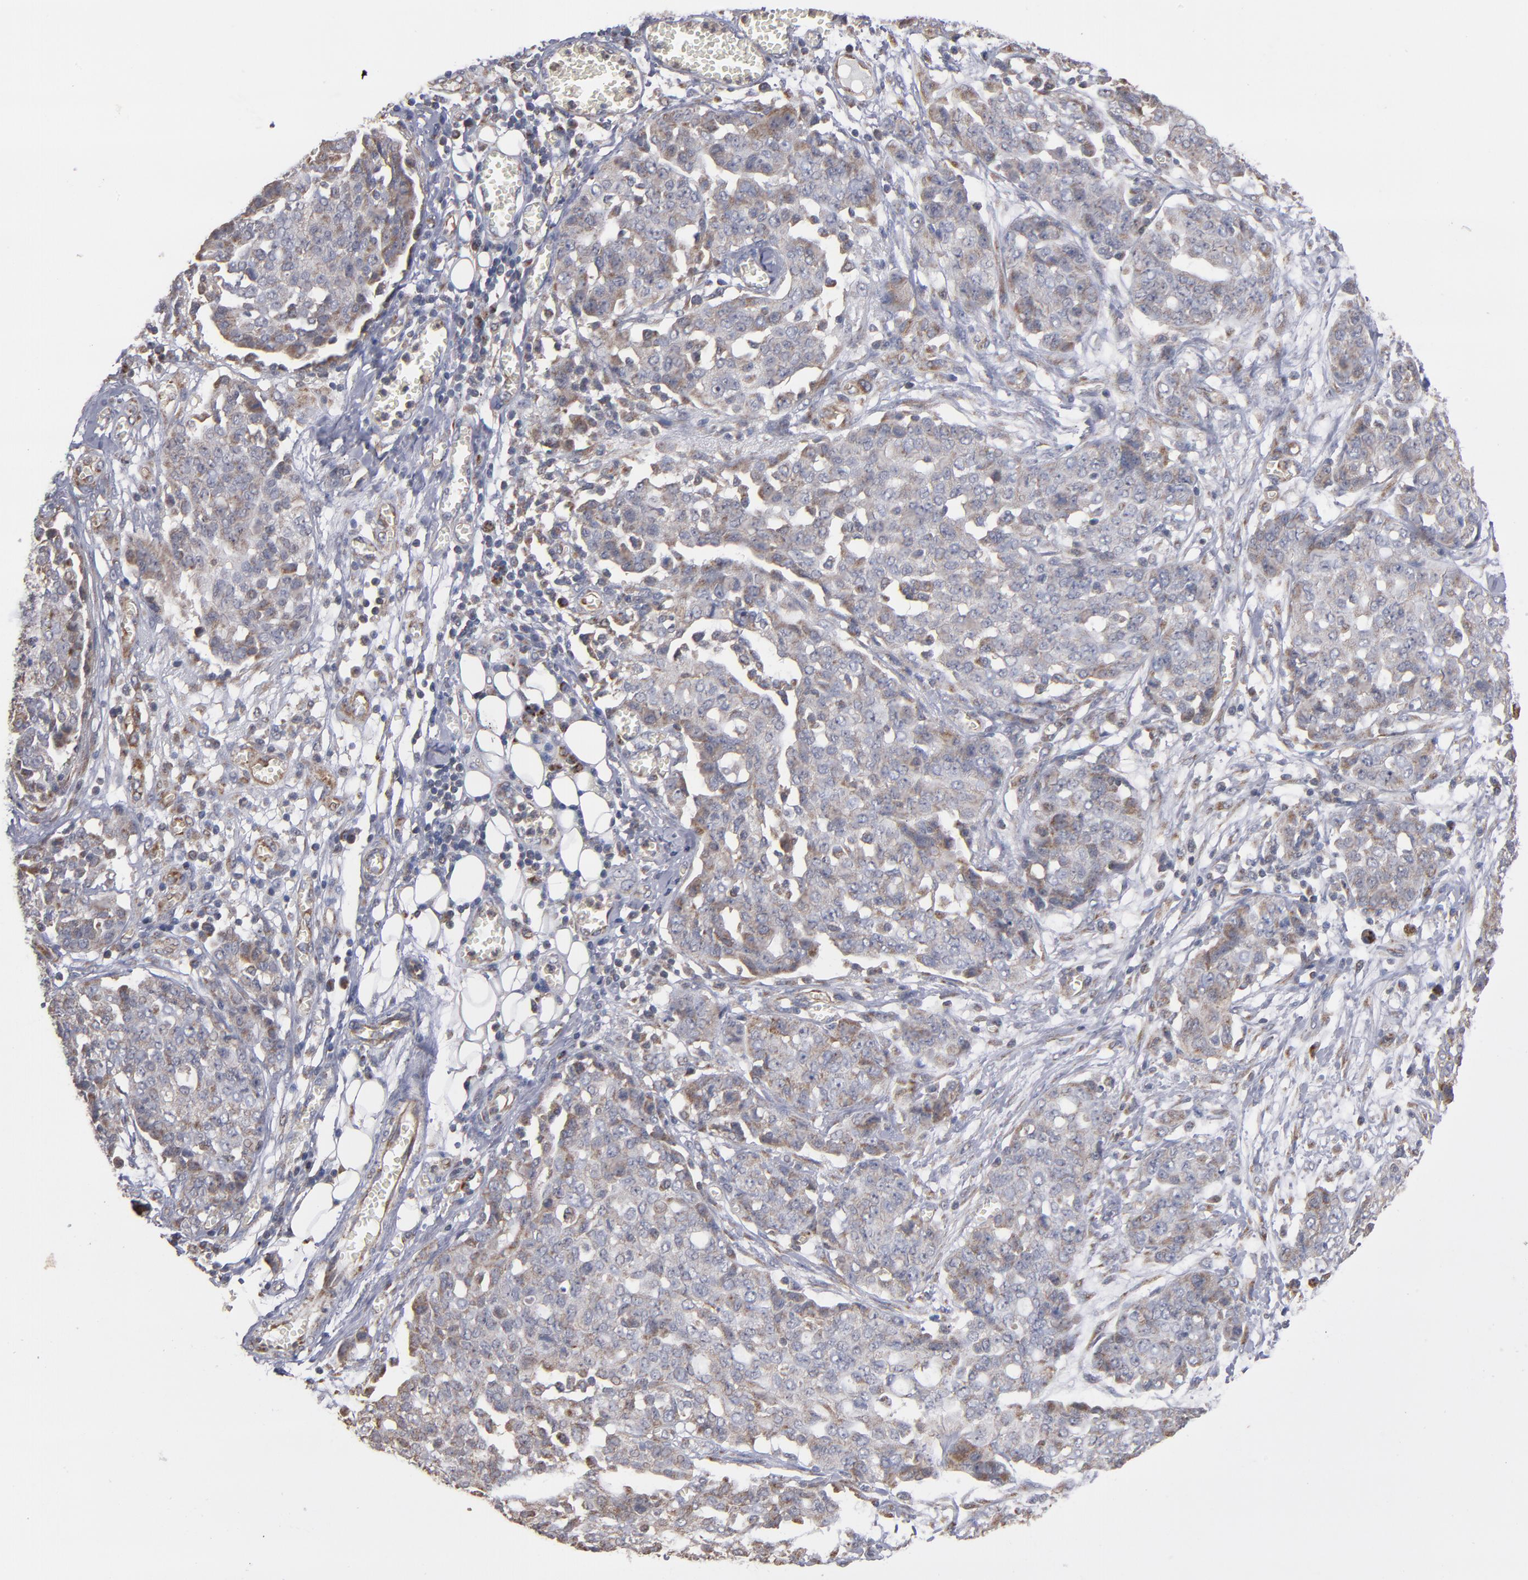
{"staining": {"intensity": "weak", "quantity": ">75%", "location": "cytoplasmic/membranous"}, "tissue": "ovarian cancer", "cell_type": "Tumor cells", "image_type": "cancer", "snomed": [{"axis": "morphology", "description": "Cystadenocarcinoma, serous, NOS"}, {"axis": "topography", "description": "Soft tissue"}, {"axis": "topography", "description": "Ovary"}], "caption": "High-magnification brightfield microscopy of ovarian serous cystadenocarcinoma stained with DAB (3,3'-diaminobenzidine) (brown) and counterstained with hematoxylin (blue). tumor cells exhibit weak cytoplasmic/membranous positivity is present in about>75% of cells.", "gene": "MIPOL1", "patient": {"sex": "female", "age": 57}}